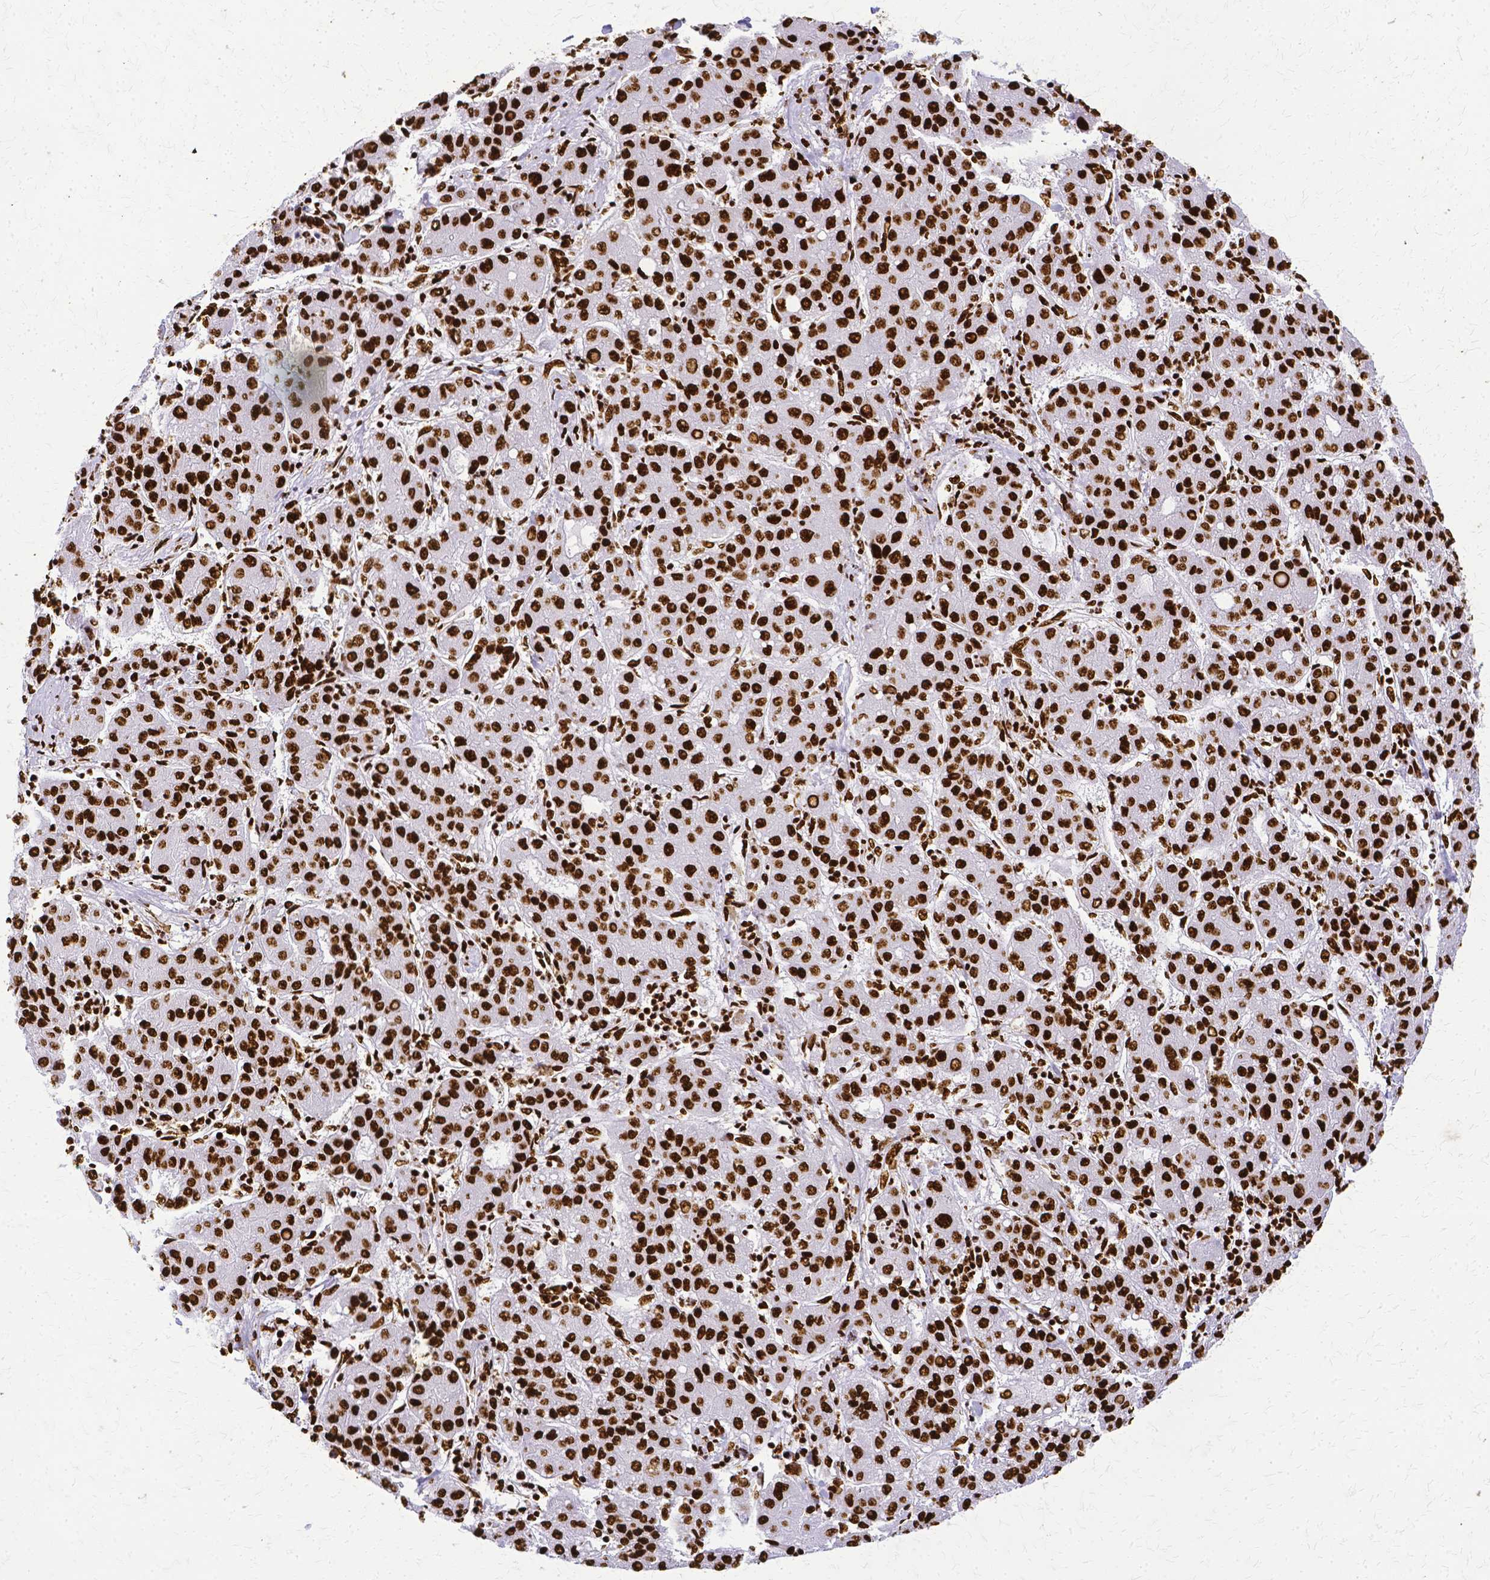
{"staining": {"intensity": "strong", "quantity": ">75%", "location": "nuclear"}, "tissue": "liver cancer", "cell_type": "Tumor cells", "image_type": "cancer", "snomed": [{"axis": "morphology", "description": "Carcinoma, Hepatocellular, NOS"}, {"axis": "topography", "description": "Liver"}], "caption": "This micrograph demonstrates IHC staining of liver cancer (hepatocellular carcinoma), with high strong nuclear positivity in approximately >75% of tumor cells.", "gene": "SFPQ", "patient": {"sex": "male", "age": 65}}